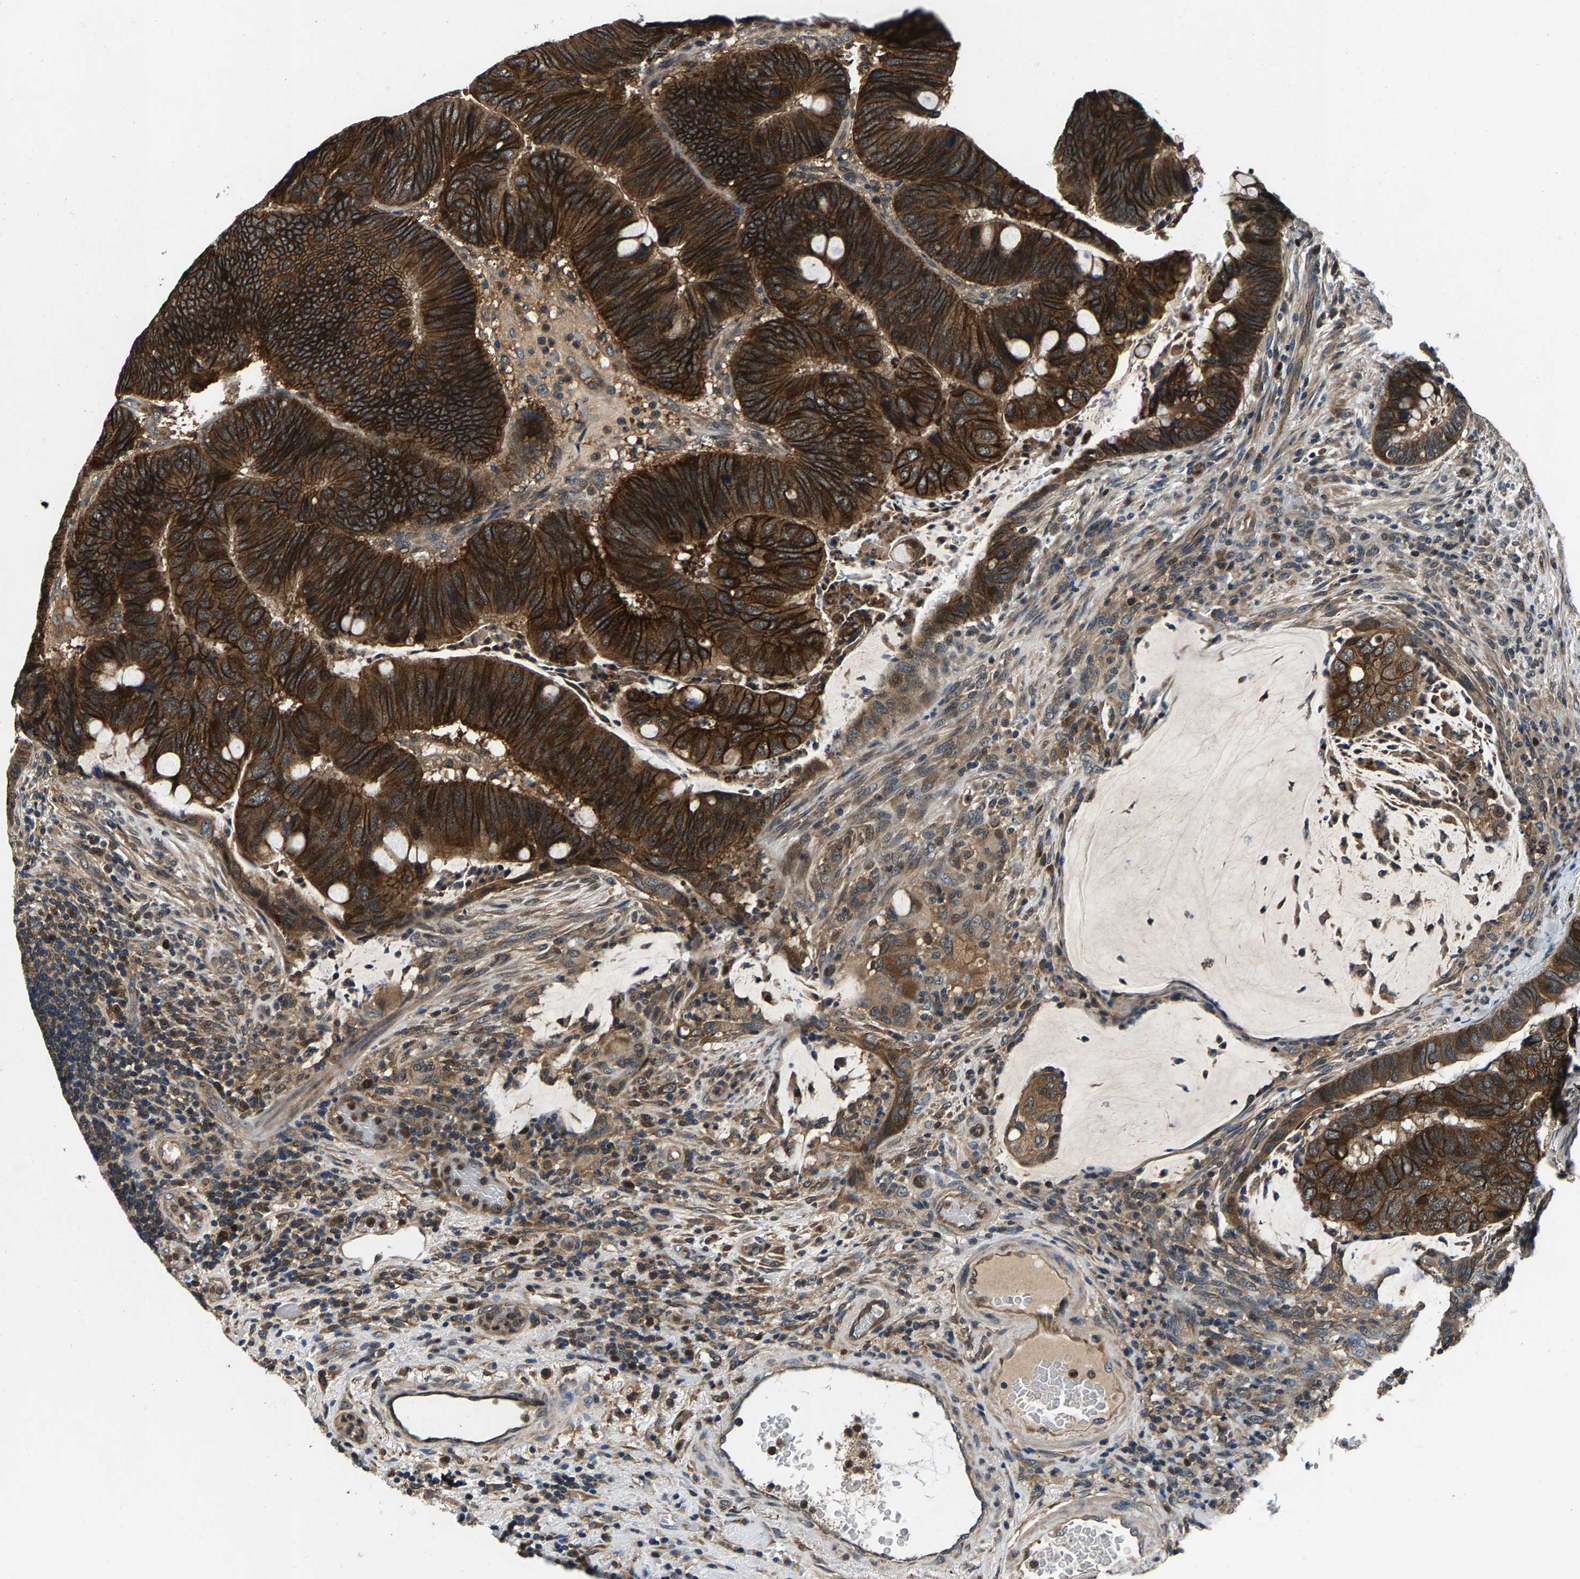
{"staining": {"intensity": "strong", "quantity": ">75%", "location": "cytoplasmic/membranous"}, "tissue": "colorectal cancer", "cell_type": "Tumor cells", "image_type": "cancer", "snomed": [{"axis": "morphology", "description": "Normal tissue, NOS"}, {"axis": "morphology", "description": "Adenocarcinoma, NOS"}, {"axis": "topography", "description": "Rectum"}, {"axis": "topography", "description": "Peripheral nerve tissue"}], "caption": "A photomicrograph of human colorectal cancer stained for a protein exhibits strong cytoplasmic/membranous brown staining in tumor cells.", "gene": "FAM78A", "patient": {"sex": "male", "age": 92}}